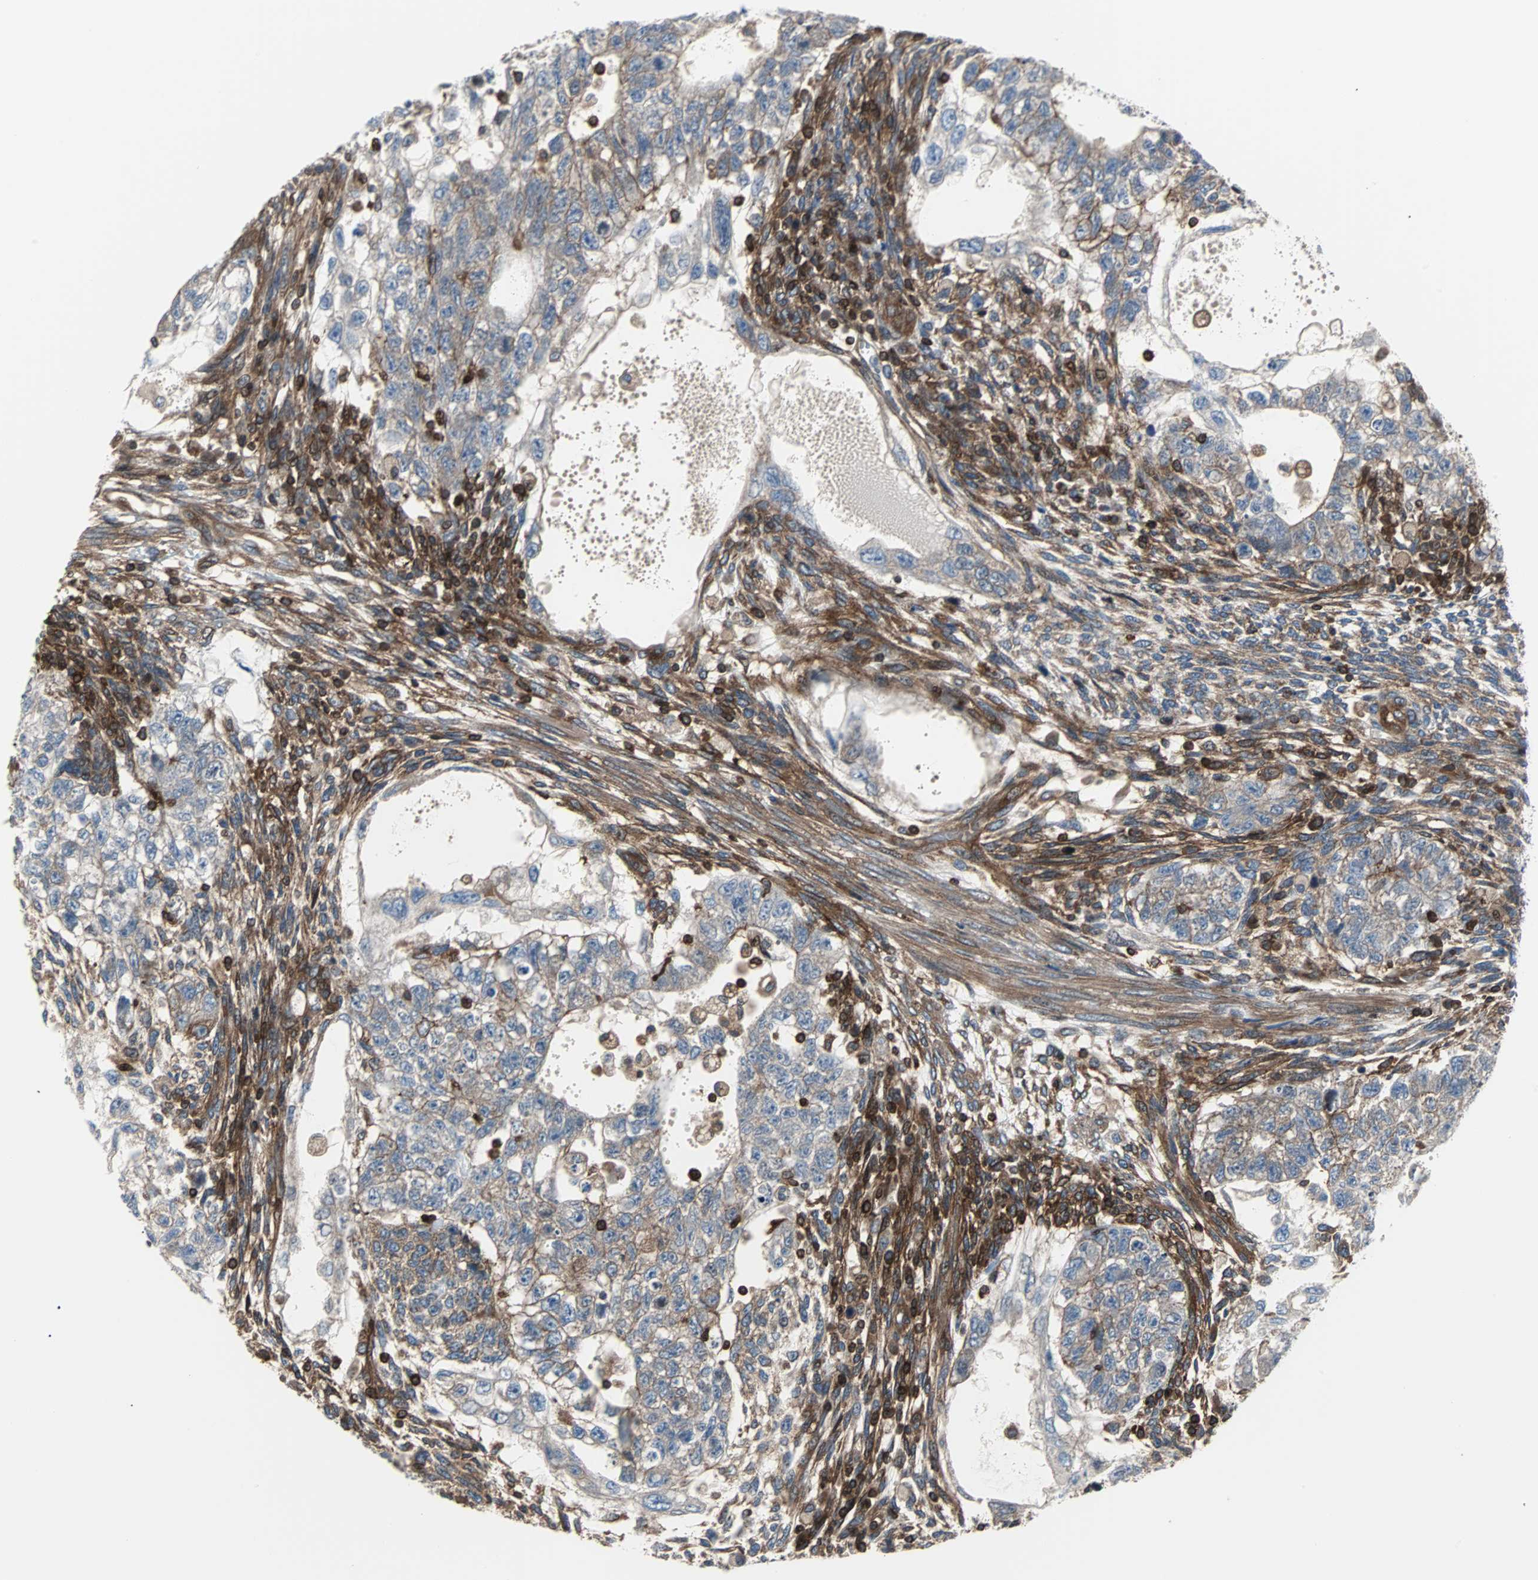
{"staining": {"intensity": "moderate", "quantity": ">75%", "location": "cytoplasmic/membranous"}, "tissue": "testis cancer", "cell_type": "Tumor cells", "image_type": "cancer", "snomed": [{"axis": "morphology", "description": "Normal tissue, NOS"}, {"axis": "morphology", "description": "Carcinoma, Embryonal, NOS"}, {"axis": "topography", "description": "Testis"}], "caption": "Brown immunohistochemical staining in testis cancer (embryonal carcinoma) shows moderate cytoplasmic/membranous expression in approximately >75% of tumor cells.", "gene": "RELA", "patient": {"sex": "male", "age": 36}}